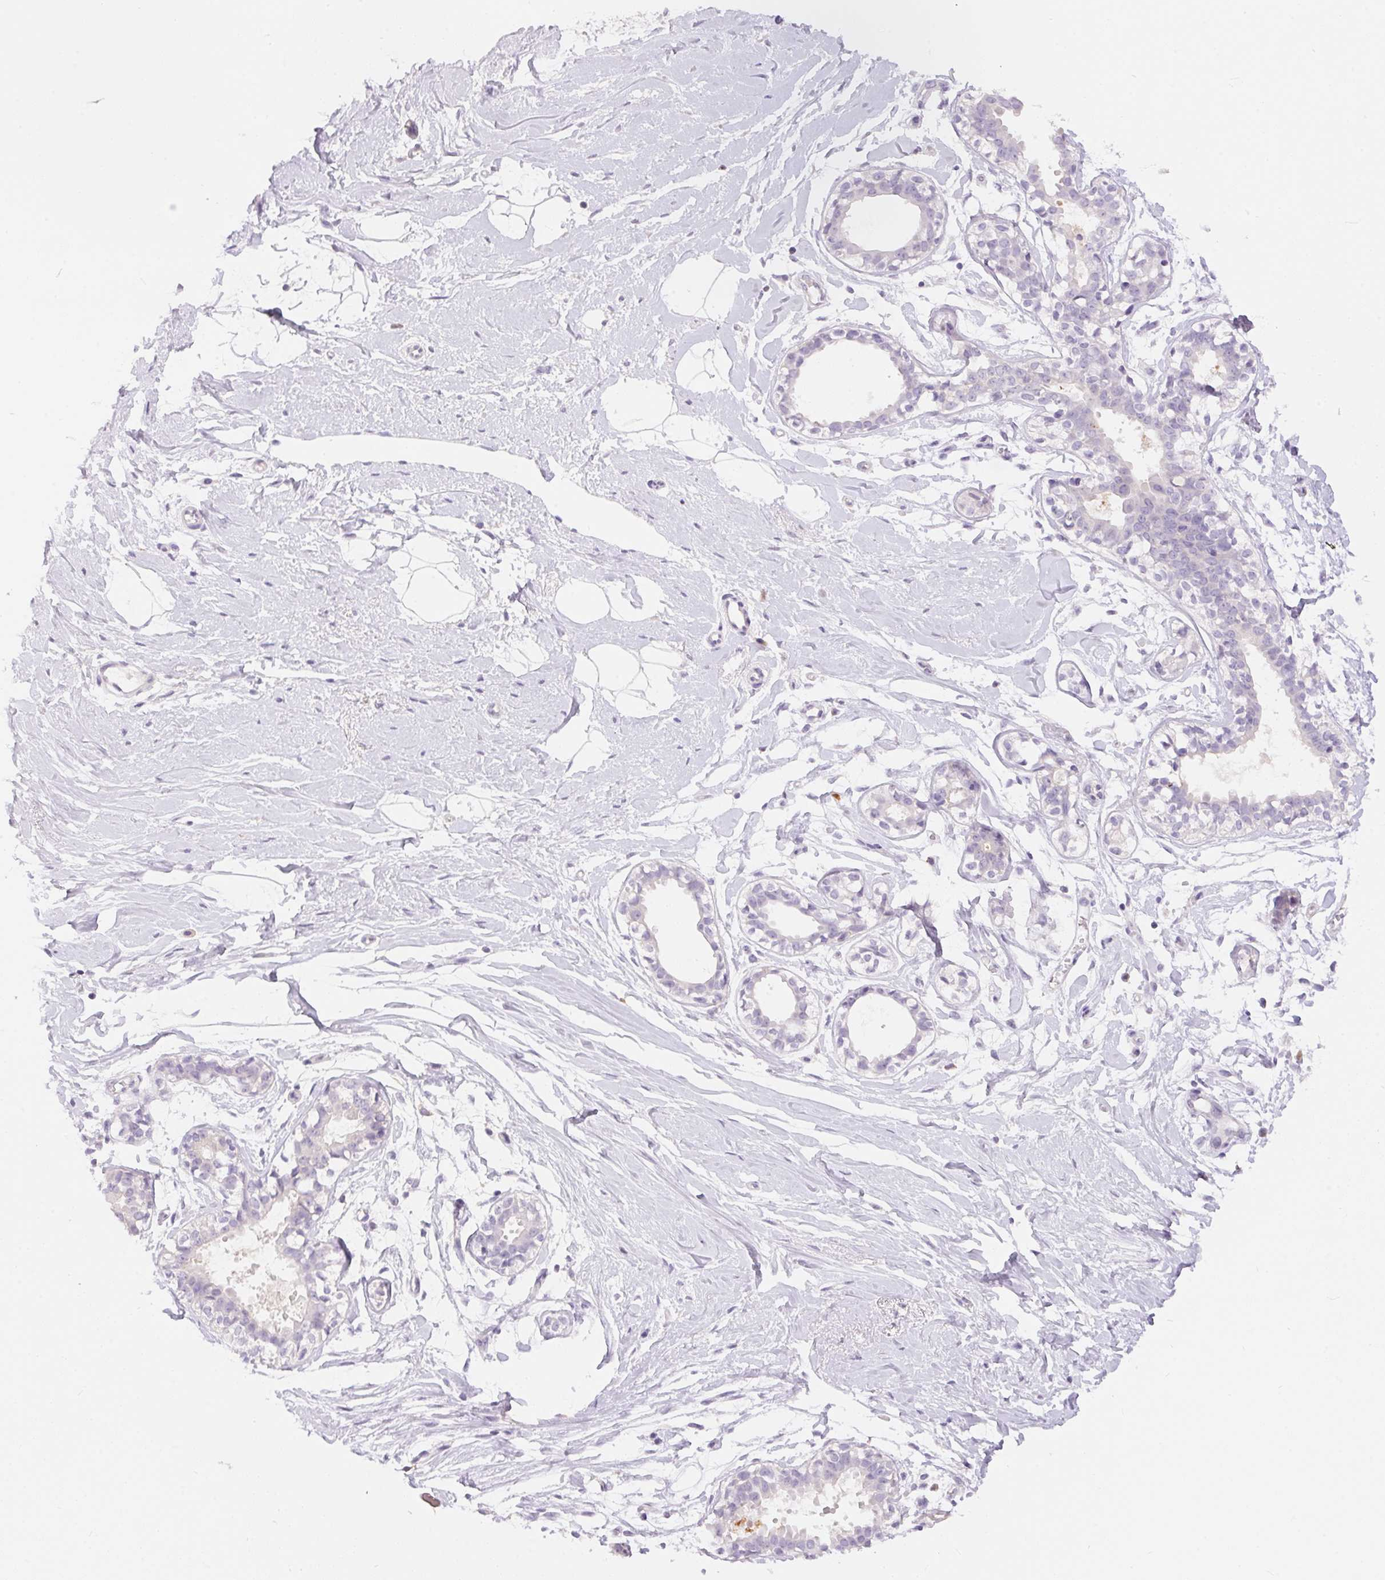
{"staining": {"intensity": "negative", "quantity": "none", "location": "none"}, "tissue": "breast", "cell_type": "Adipocytes", "image_type": "normal", "snomed": [{"axis": "morphology", "description": "Normal tissue, NOS"}, {"axis": "topography", "description": "Breast"}], "caption": "Human breast stained for a protein using immunohistochemistry (IHC) demonstrates no staining in adipocytes.", "gene": "PNLIPRP3", "patient": {"sex": "female", "age": 49}}